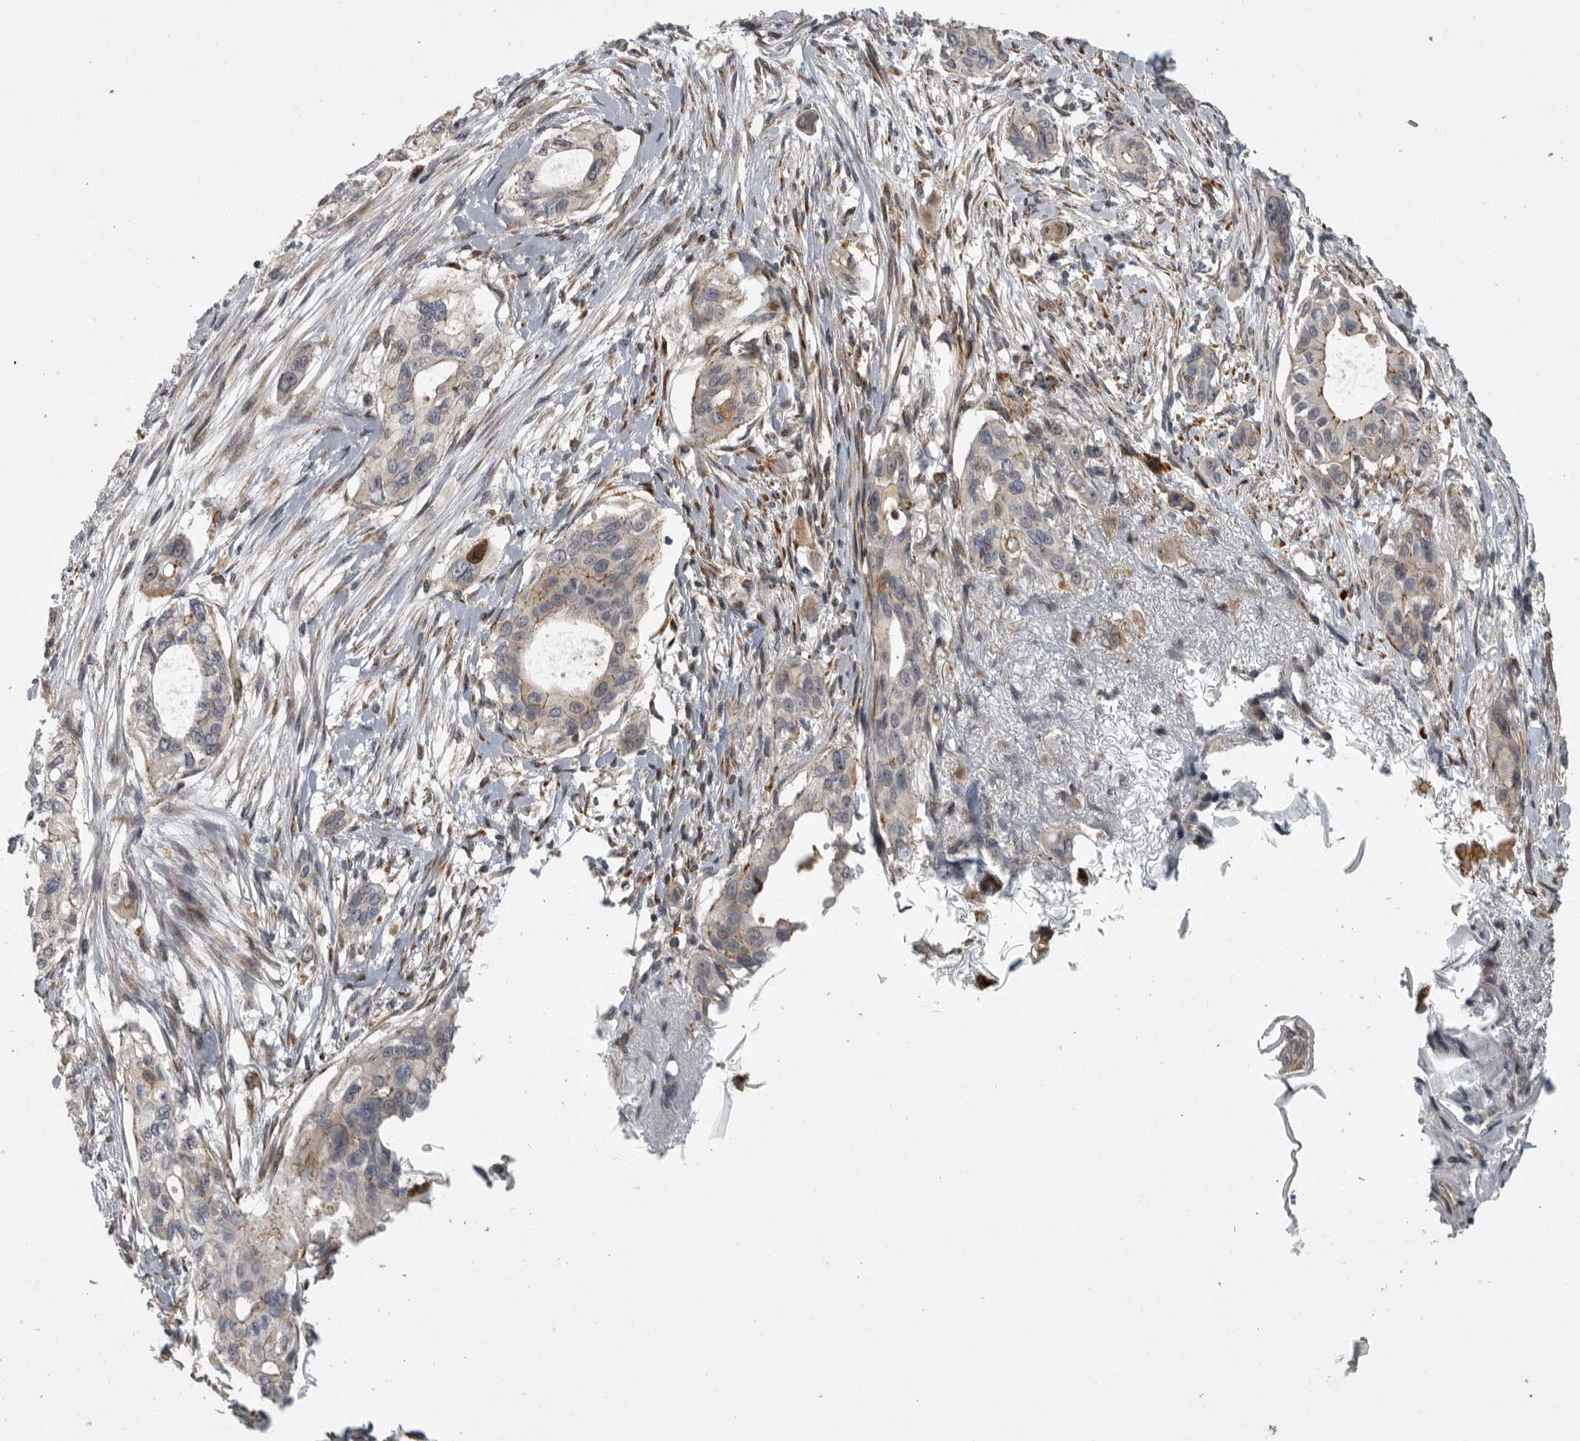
{"staining": {"intensity": "moderate", "quantity": "<25%", "location": "cytoplasmic/membranous"}, "tissue": "pancreatic cancer", "cell_type": "Tumor cells", "image_type": "cancer", "snomed": [{"axis": "morphology", "description": "Adenocarcinoma, NOS"}, {"axis": "topography", "description": "Pancreas"}], "caption": "Immunohistochemistry photomicrograph of neoplastic tissue: pancreatic cancer (adenocarcinoma) stained using IHC shows low levels of moderate protein expression localized specifically in the cytoplasmic/membranous of tumor cells, appearing as a cytoplasmic/membranous brown color.", "gene": "MPDZ", "patient": {"sex": "female", "age": 60}}